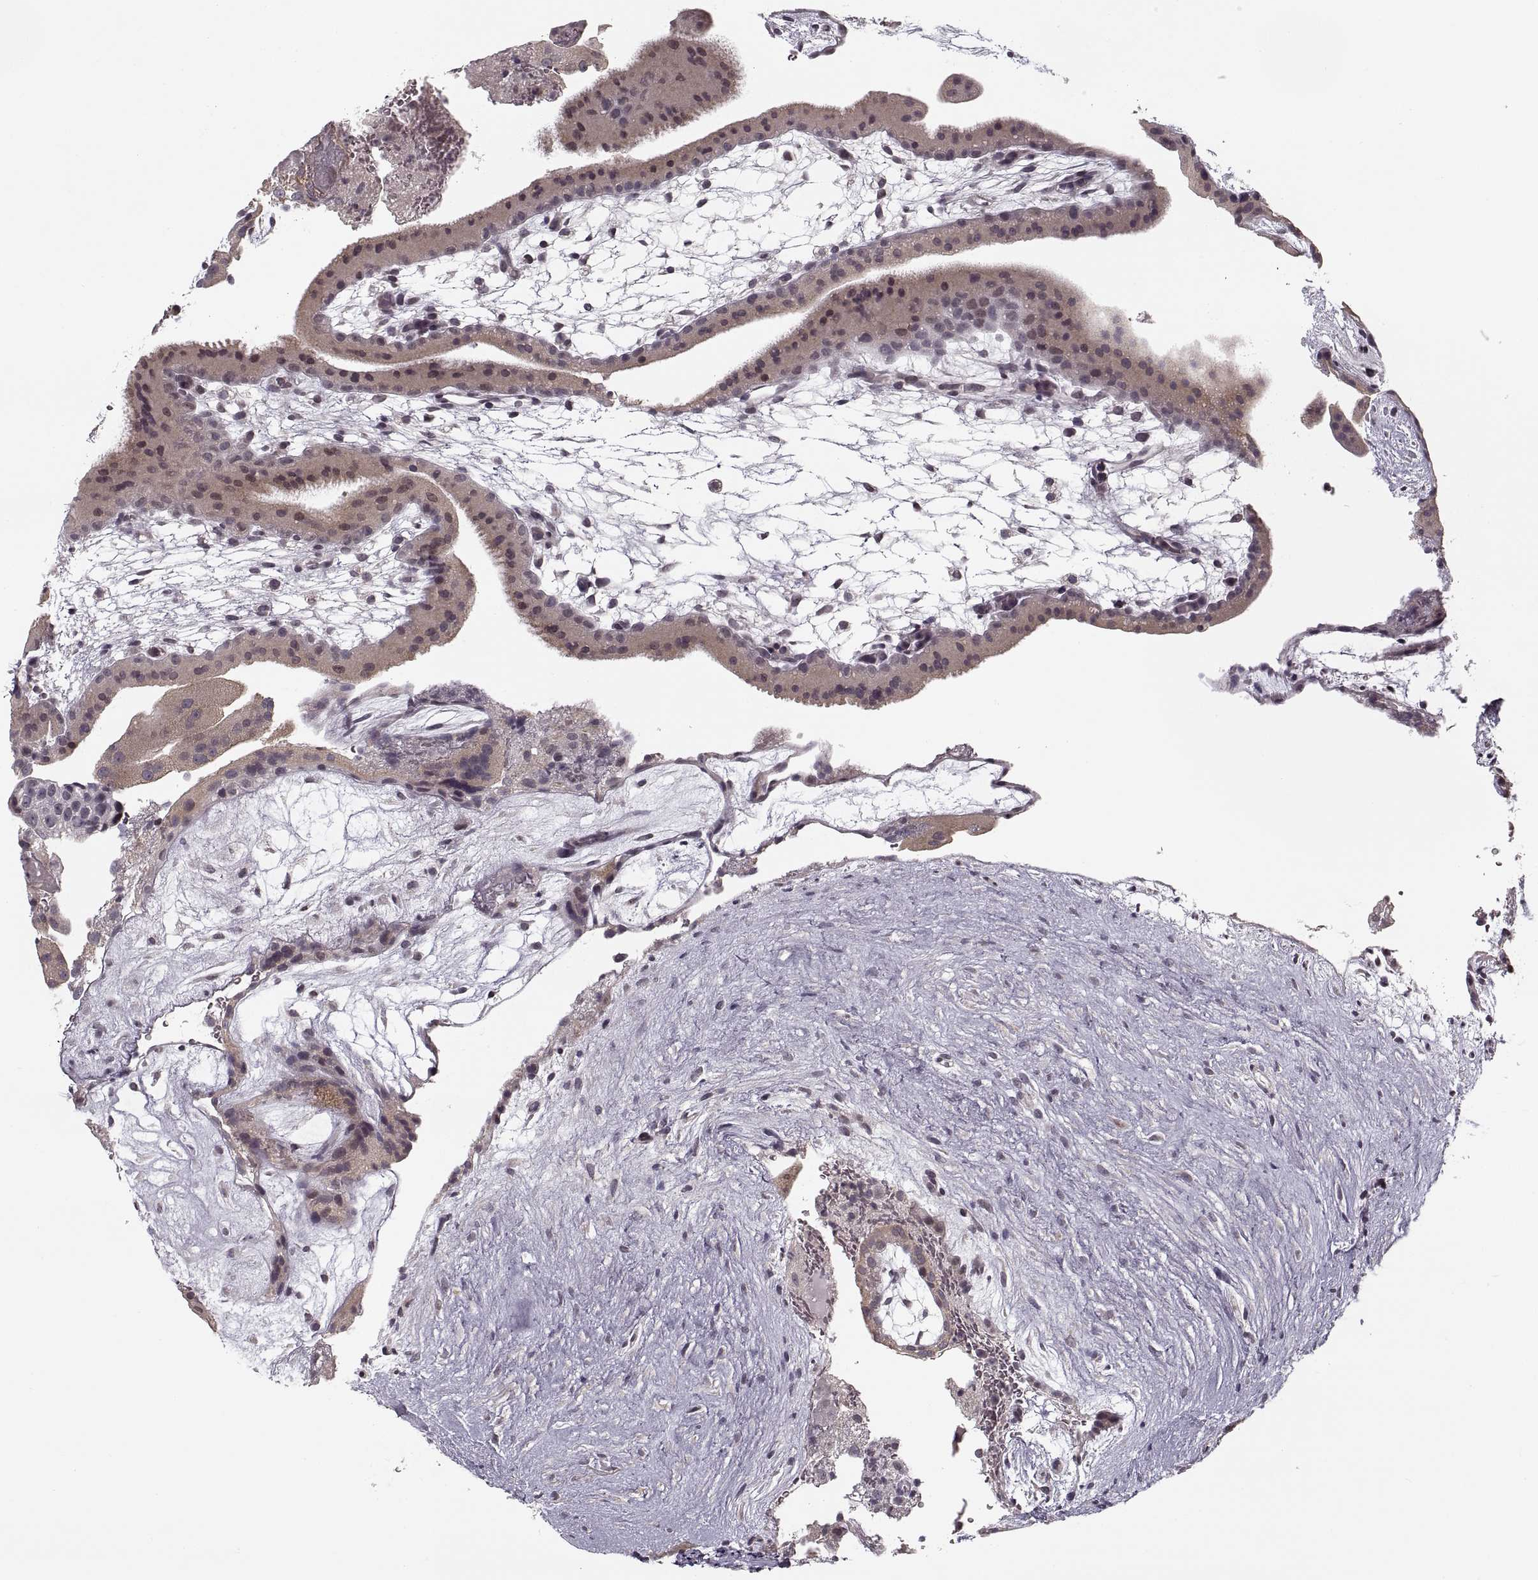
{"staining": {"intensity": "negative", "quantity": "none", "location": "none"}, "tissue": "placenta", "cell_type": "Decidual cells", "image_type": "normal", "snomed": [{"axis": "morphology", "description": "Normal tissue, NOS"}, {"axis": "topography", "description": "Placenta"}], "caption": "The photomicrograph reveals no staining of decidual cells in unremarkable placenta.", "gene": "ASIC3", "patient": {"sex": "female", "age": 19}}